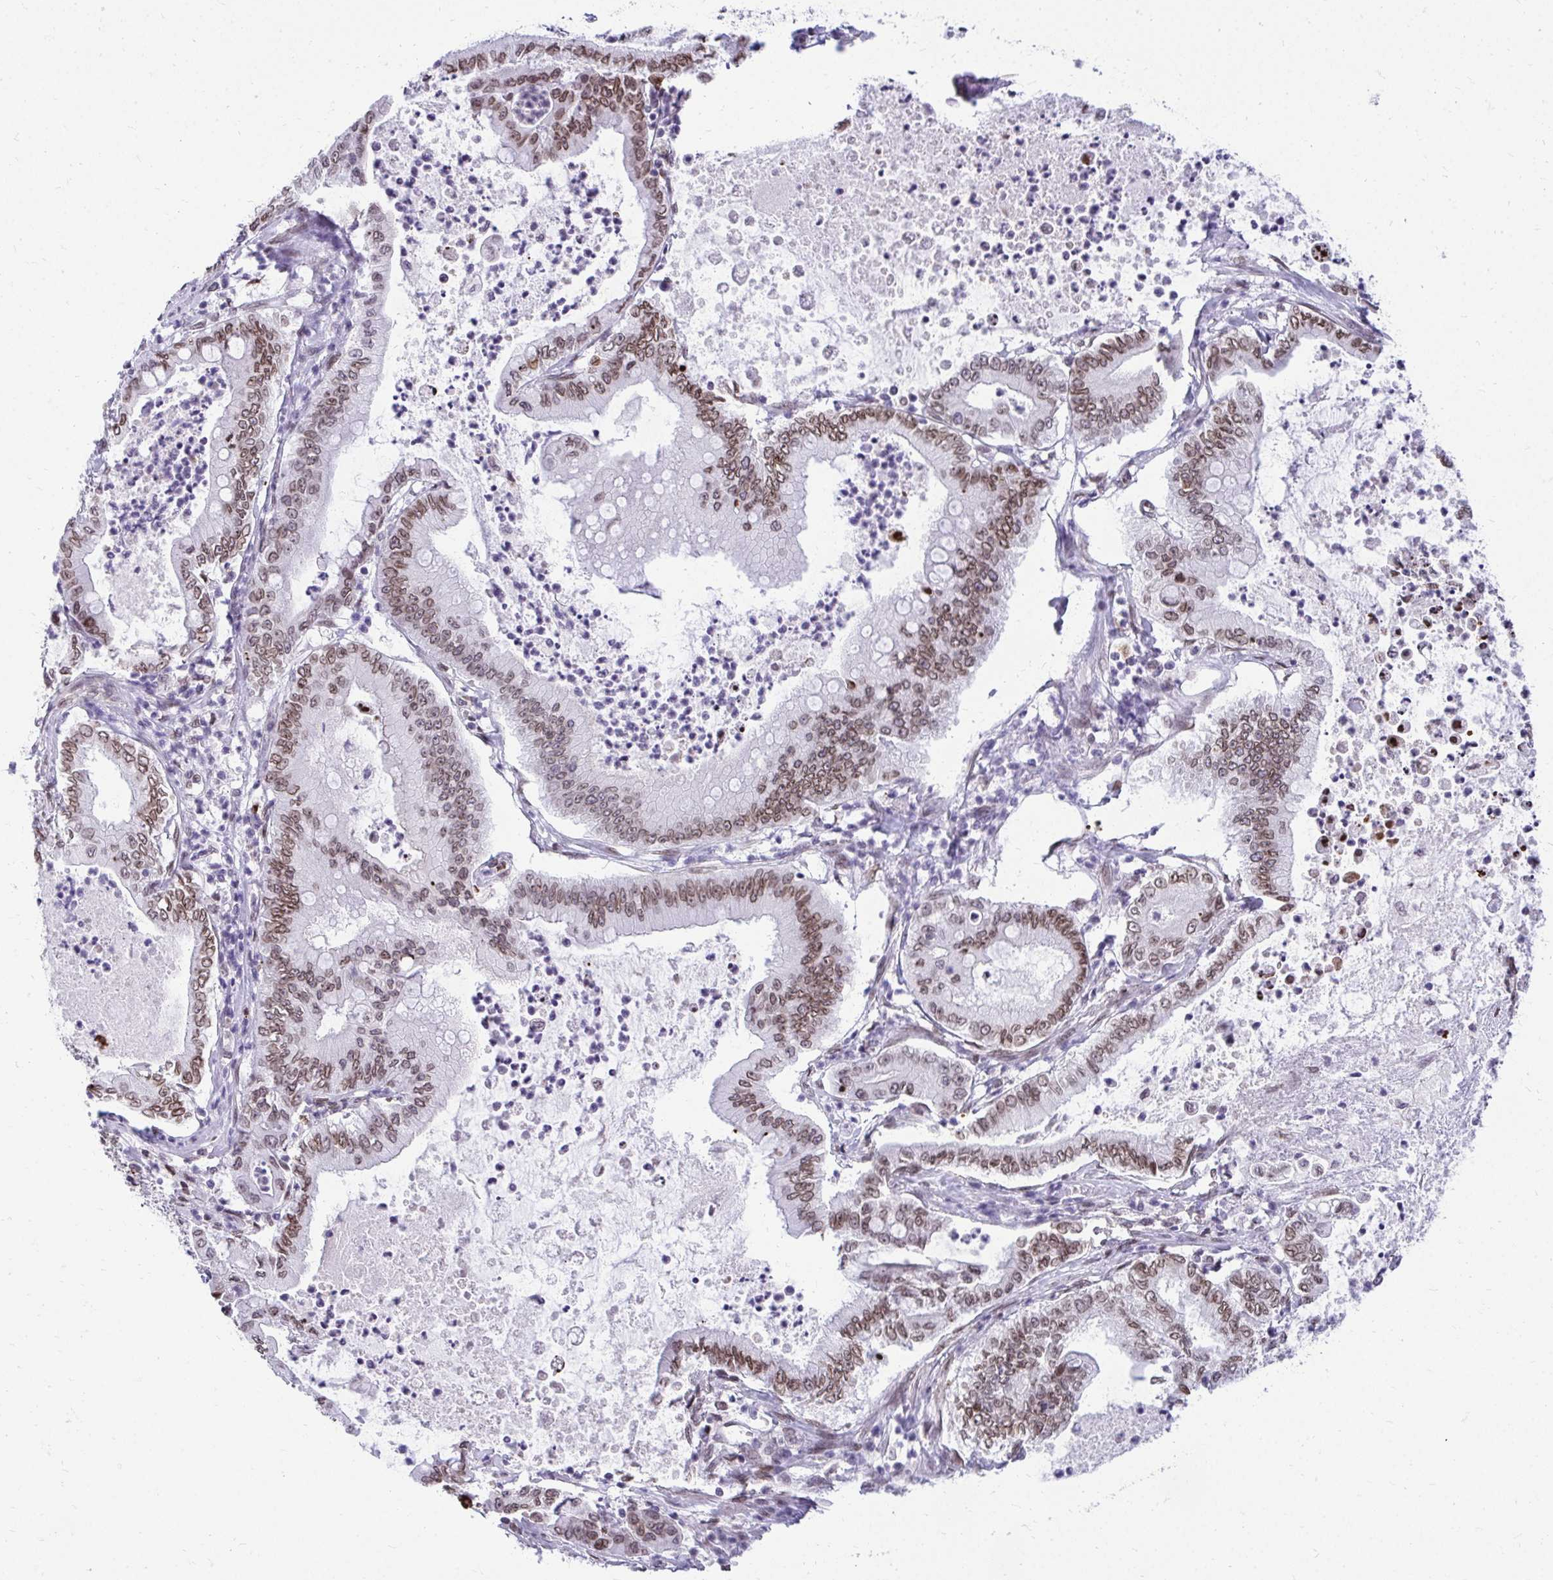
{"staining": {"intensity": "moderate", "quantity": ">75%", "location": "cytoplasmic/membranous,nuclear"}, "tissue": "pancreatic cancer", "cell_type": "Tumor cells", "image_type": "cancer", "snomed": [{"axis": "morphology", "description": "Adenocarcinoma, NOS"}, {"axis": "topography", "description": "Pancreas"}], "caption": "This micrograph shows IHC staining of pancreatic adenocarcinoma, with medium moderate cytoplasmic/membranous and nuclear positivity in approximately >75% of tumor cells.", "gene": "BANF1", "patient": {"sex": "male", "age": 71}}